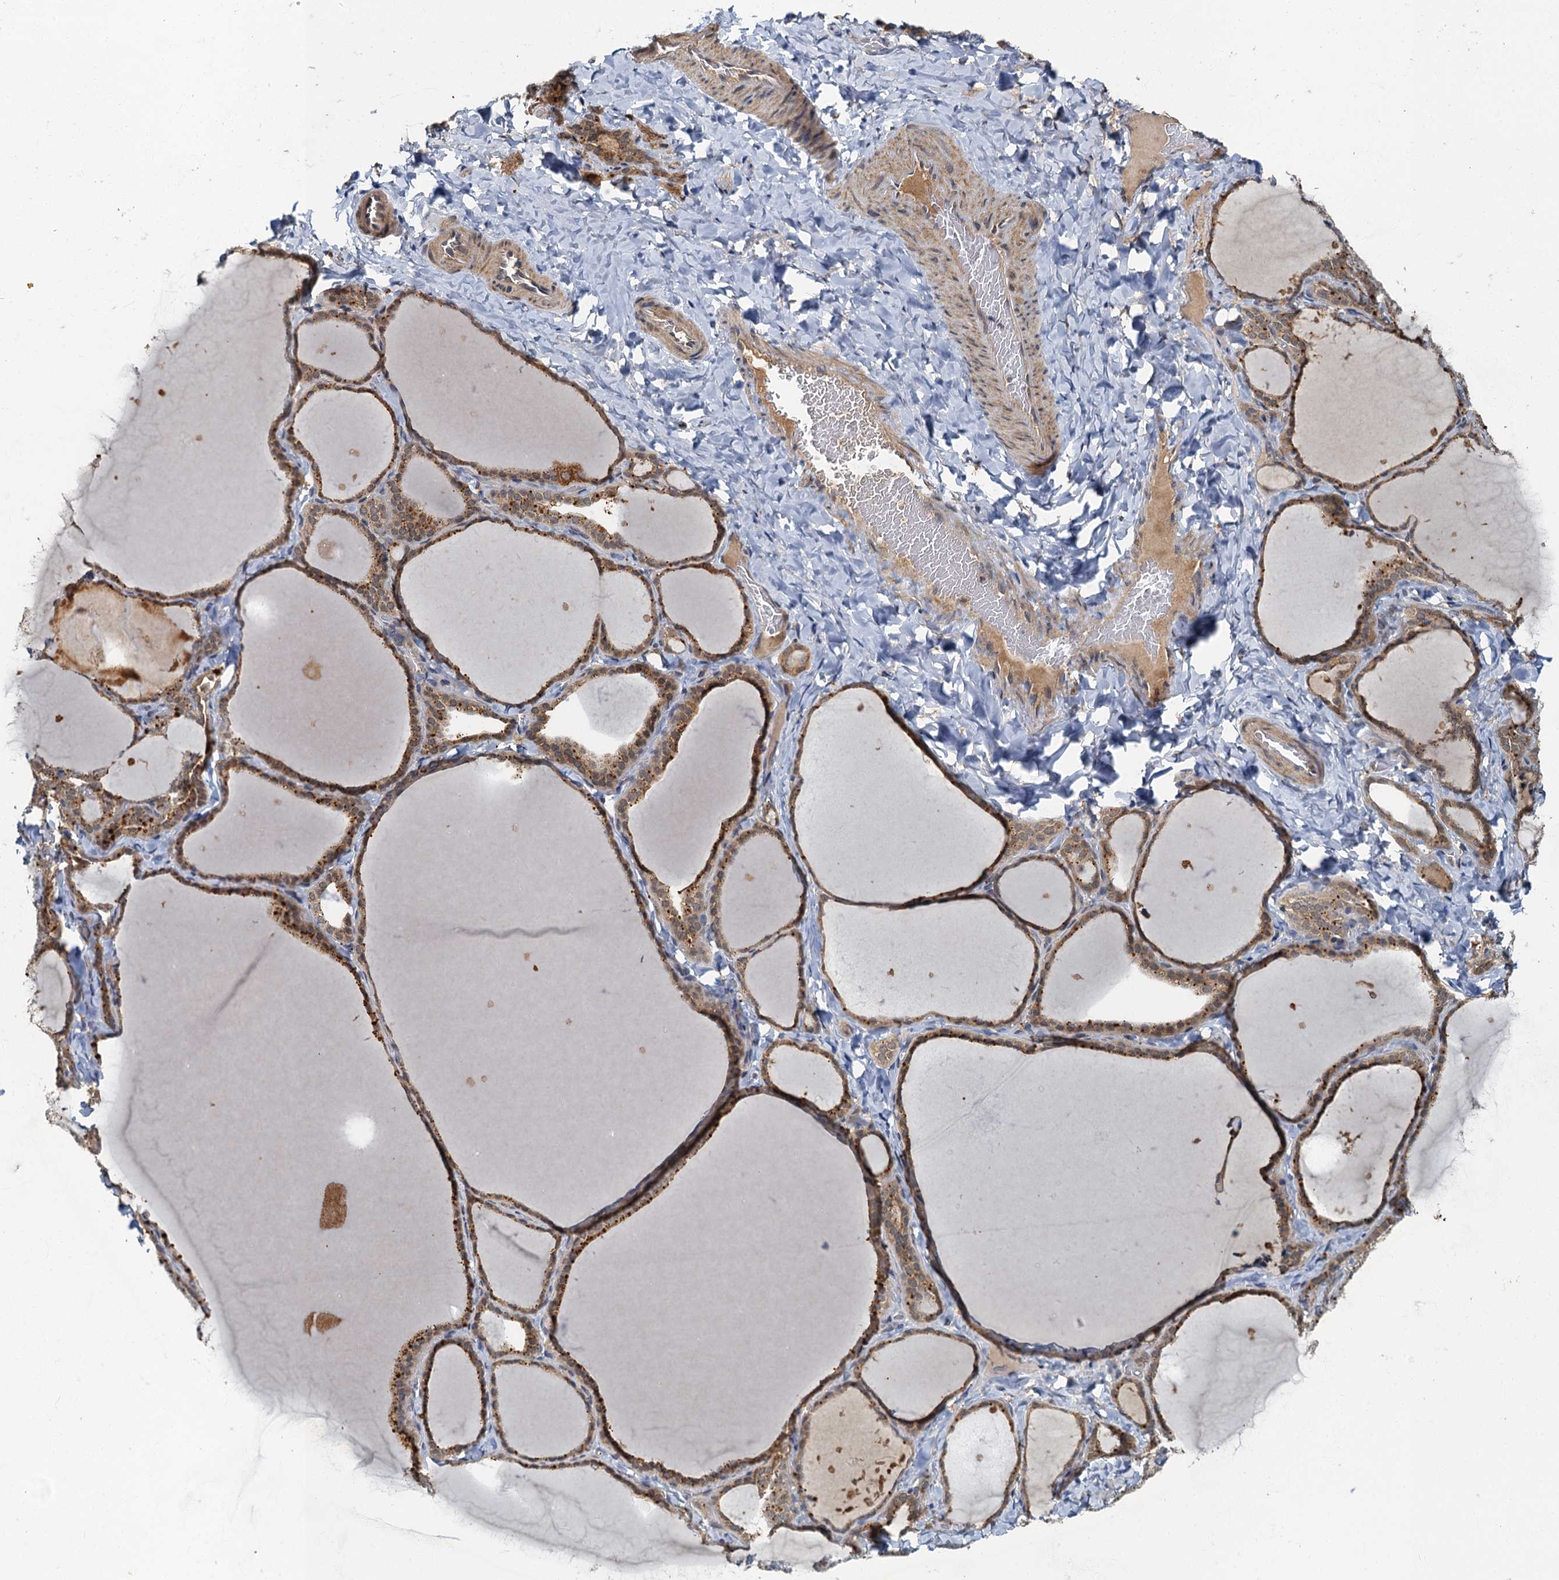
{"staining": {"intensity": "strong", "quantity": ">75%", "location": "cytoplasmic/membranous"}, "tissue": "thyroid gland", "cell_type": "Glandular cells", "image_type": "normal", "snomed": [{"axis": "morphology", "description": "Normal tissue, NOS"}, {"axis": "topography", "description": "Thyroid gland"}], "caption": "Protein staining reveals strong cytoplasmic/membranous staining in about >75% of glandular cells in unremarkable thyroid gland.", "gene": "WDCP", "patient": {"sex": "female", "age": 22}}